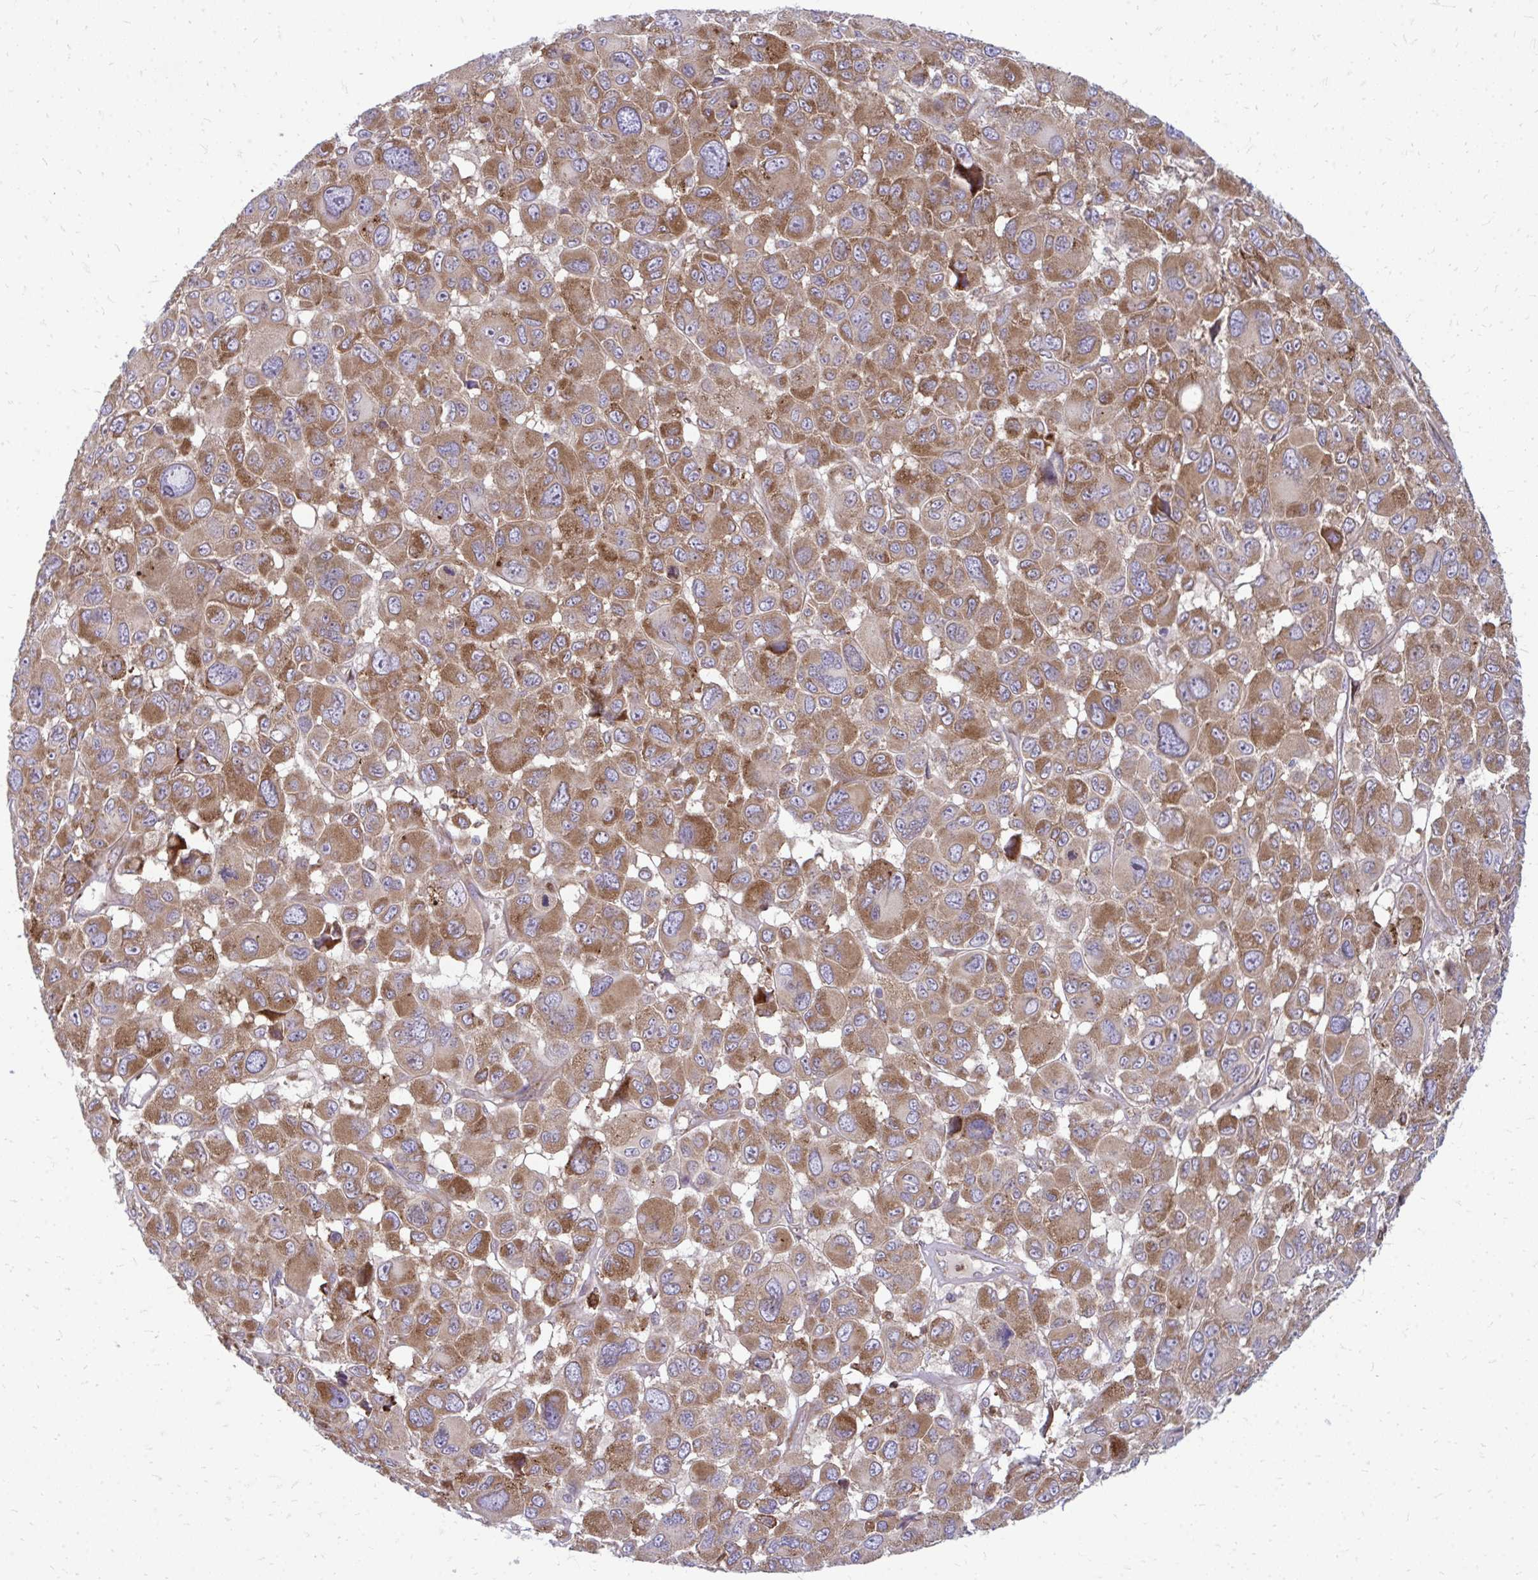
{"staining": {"intensity": "moderate", "quantity": ">75%", "location": "cytoplasmic/membranous"}, "tissue": "melanoma", "cell_type": "Tumor cells", "image_type": "cancer", "snomed": [{"axis": "morphology", "description": "Malignant melanoma, NOS"}, {"axis": "topography", "description": "Skin"}], "caption": "Immunohistochemical staining of malignant melanoma shows moderate cytoplasmic/membranous protein expression in about >75% of tumor cells.", "gene": "ASAP1", "patient": {"sex": "female", "age": 66}}